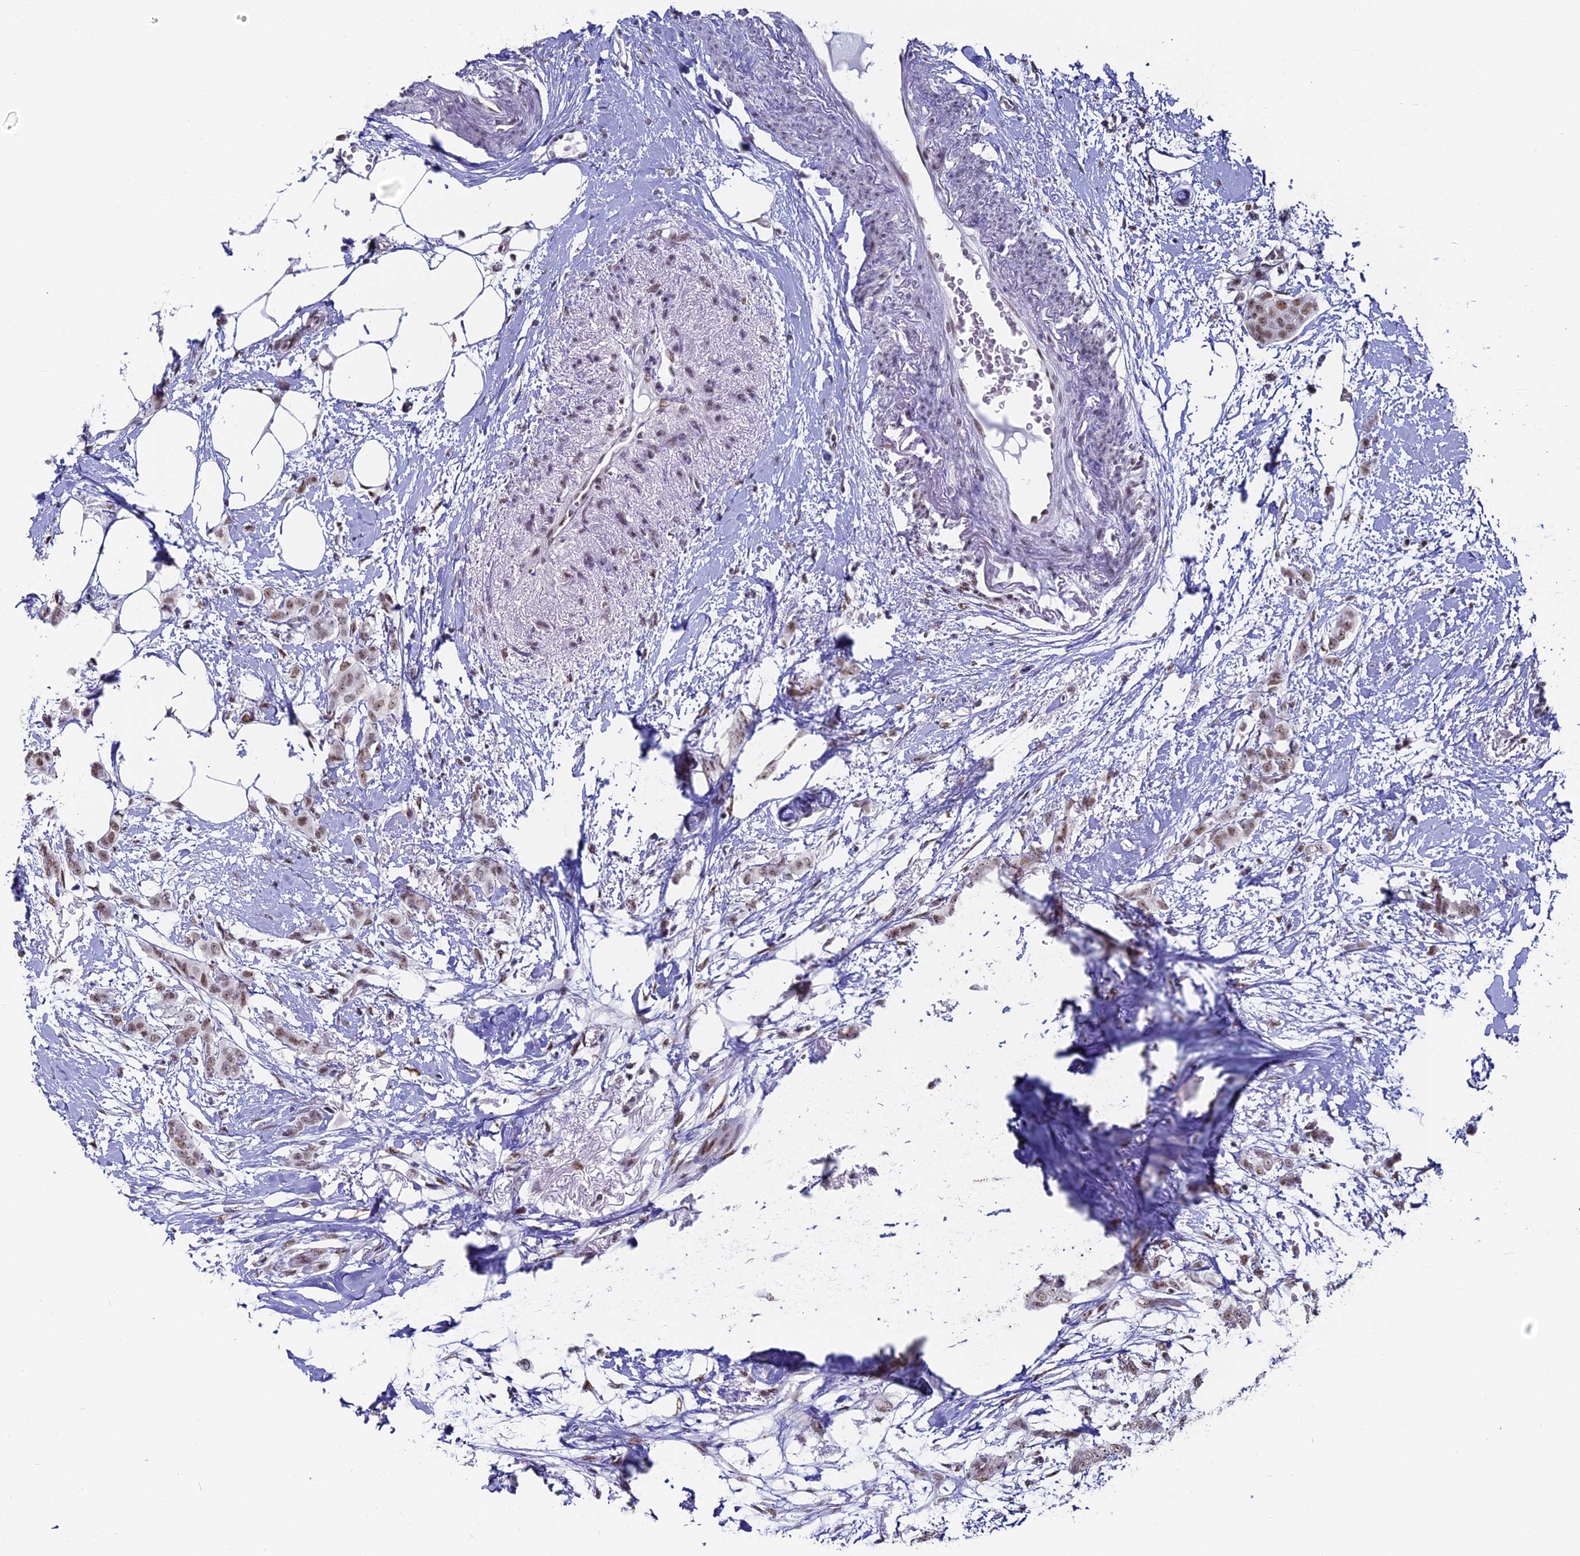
{"staining": {"intensity": "moderate", "quantity": ">75%", "location": "nuclear"}, "tissue": "breast cancer", "cell_type": "Tumor cells", "image_type": "cancer", "snomed": [{"axis": "morphology", "description": "Duct carcinoma"}, {"axis": "topography", "description": "Breast"}], "caption": "Brown immunohistochemical staining in breast cancer demonstrates moderate nuclear expression in about >75% of tumor cells.", "gene": "CD2BP2", "patient": {"sex": "female", "age": 72}}